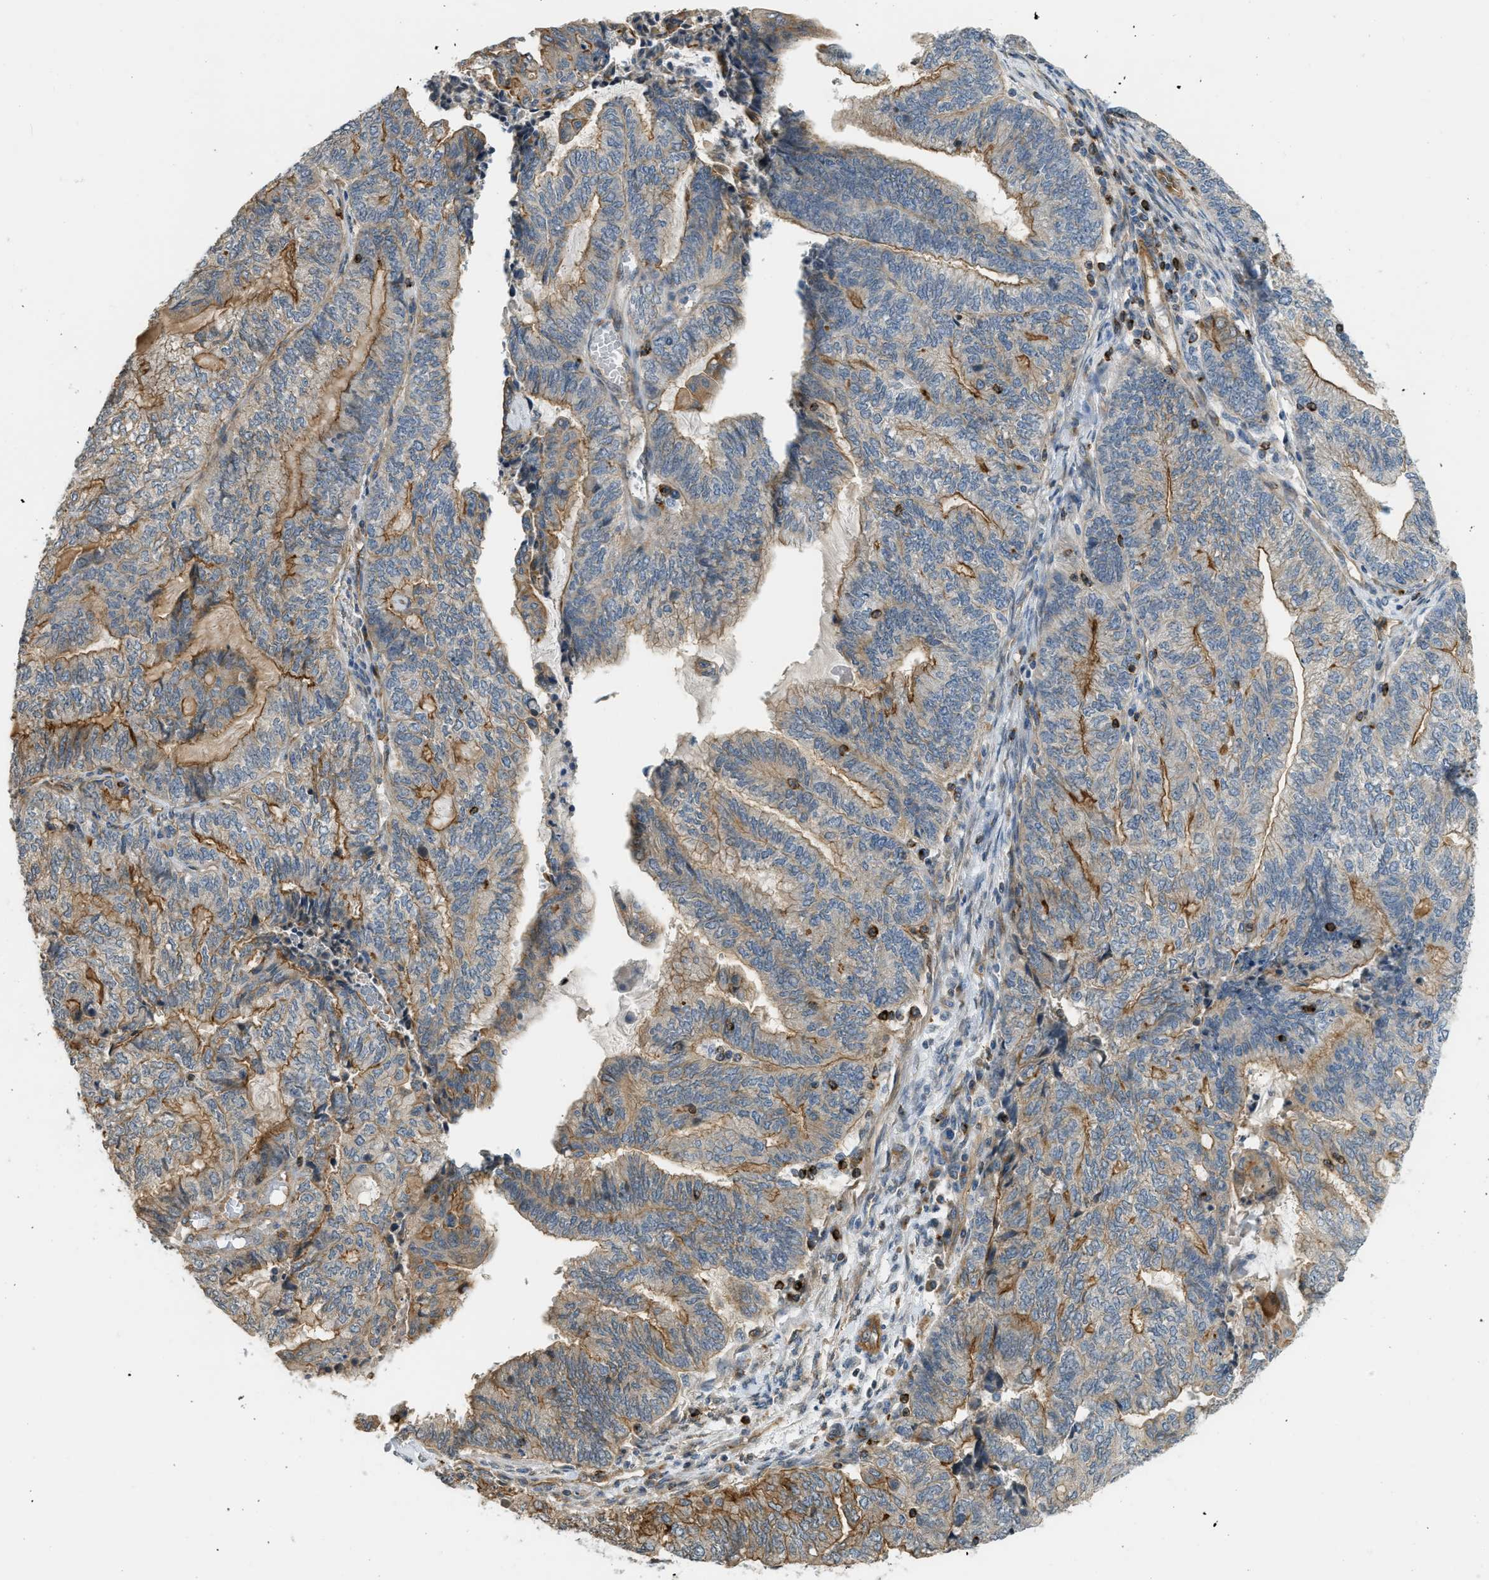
{"staining": {"intensity": "moderate", "quantity": ">75%", "location": "cytoplasmic/membranous"}, "tissue": "endometrial cancer", "cell_type": "Tumor cells", "image_type": "cancer", "snomed": [{"axis": "morphology", "description": "Adenocarcinoma, NOS"}, {"axis": "topography", "description": "Uterus"}, {"axis": "topography", "description": "Endometrium"}], "caption": "The histopathology image reveals staining of adenocarcinoma (endometrial), revealing moderate cytoplasmic/membranous protein staining (brown color) within tumor cells.", "gene": "KIAA1671", "patient": {"sex": "female", "age": 70}}